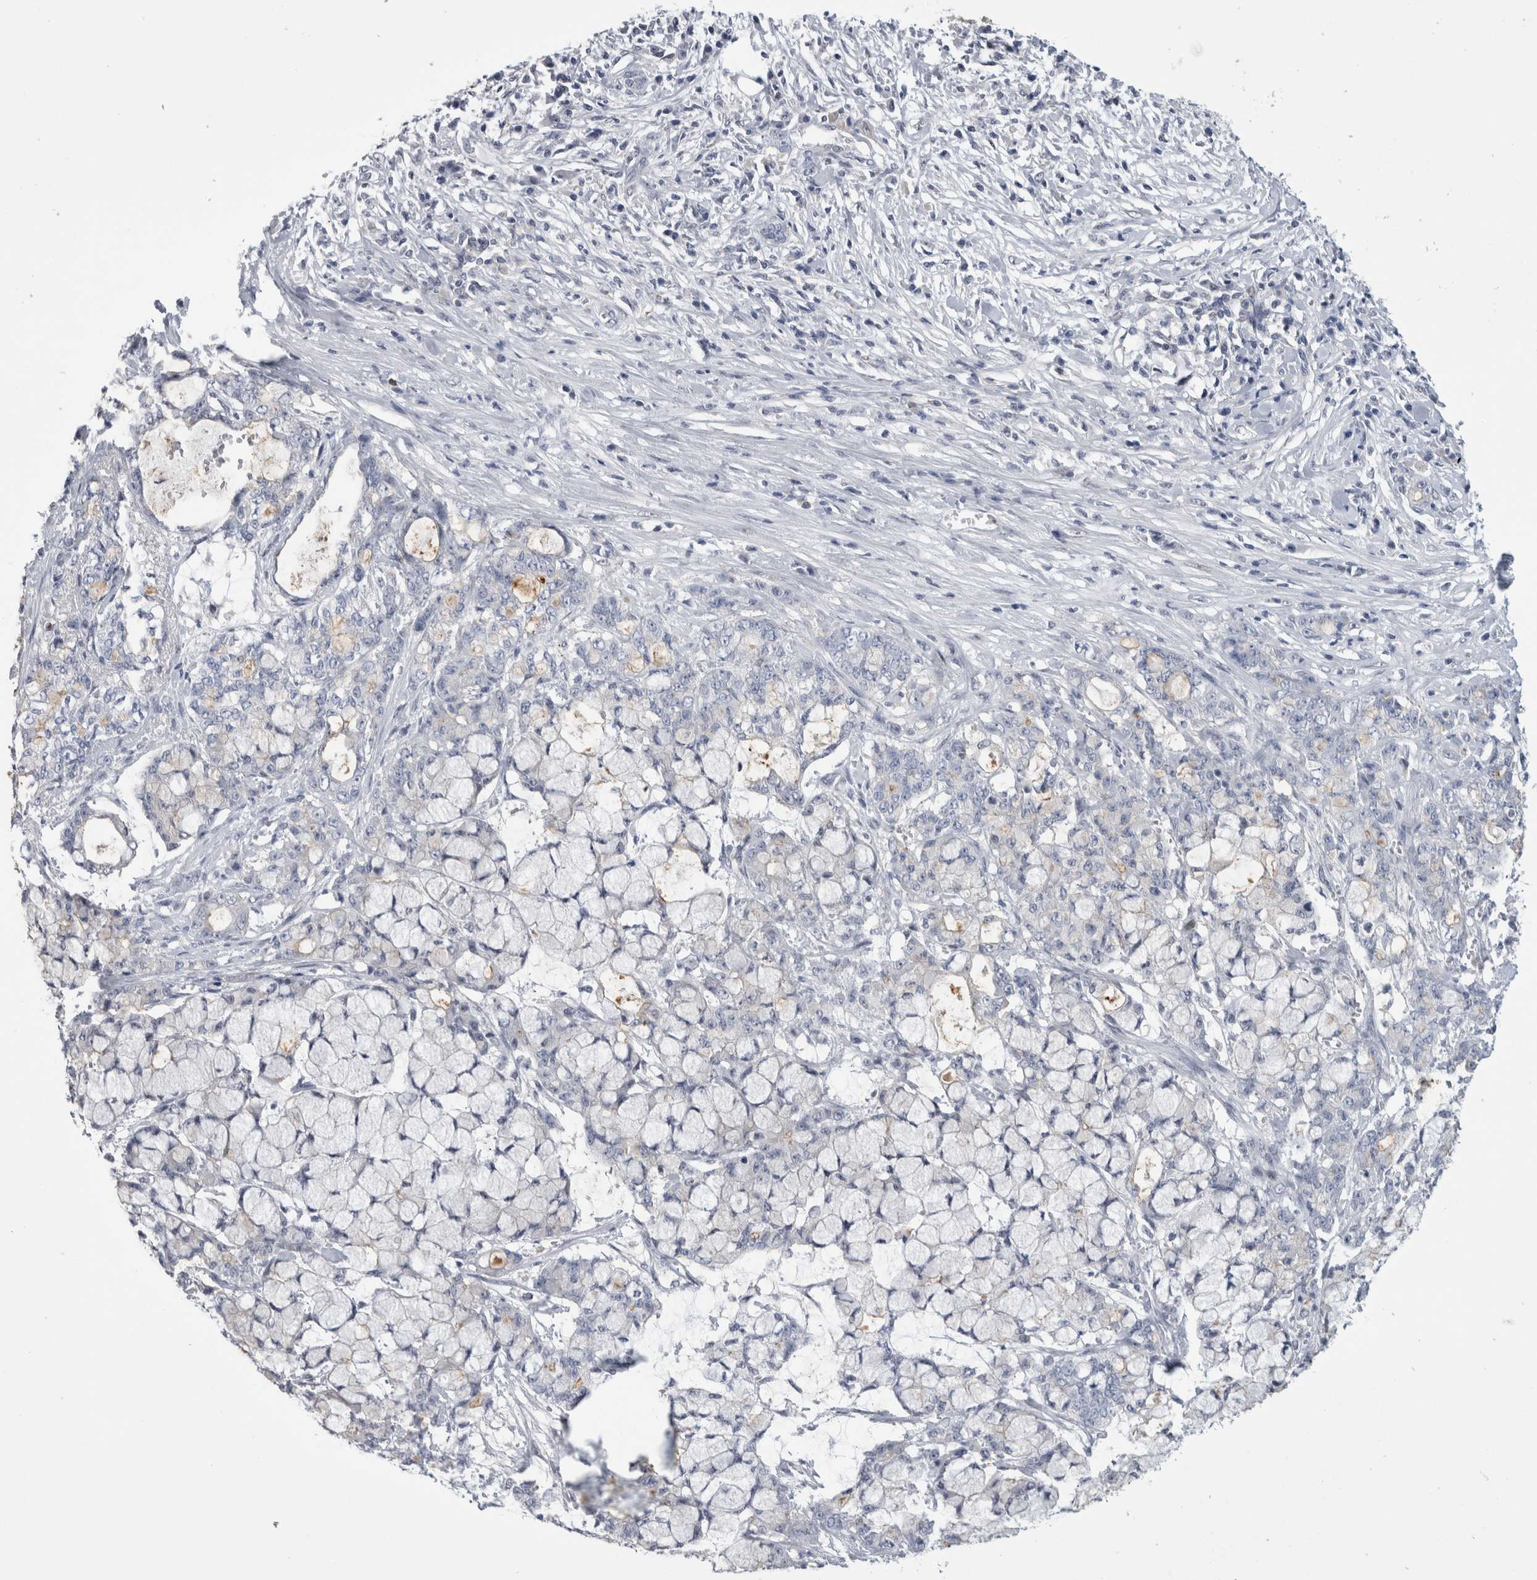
{"staining": {"intensity": "negative", "quantity": "none", "location": "none"}, "tissue": "pancreatic cancer", "cell_type": "Tumor cells", "image_type": "cancer", "snomed": [{"axis": "morphology", "description": "Adenocarcinoma, NOS"}, {"axis": "topography", "description": "Pancreas"}], "caption": "The micrograph shows no staining of tumor cells in pancreatic cancer. (Brightfield microscopy of DAB IHC at high magnification).", "gene": "ANKFY1", "patient": {"sex": "female", "age": 73}}